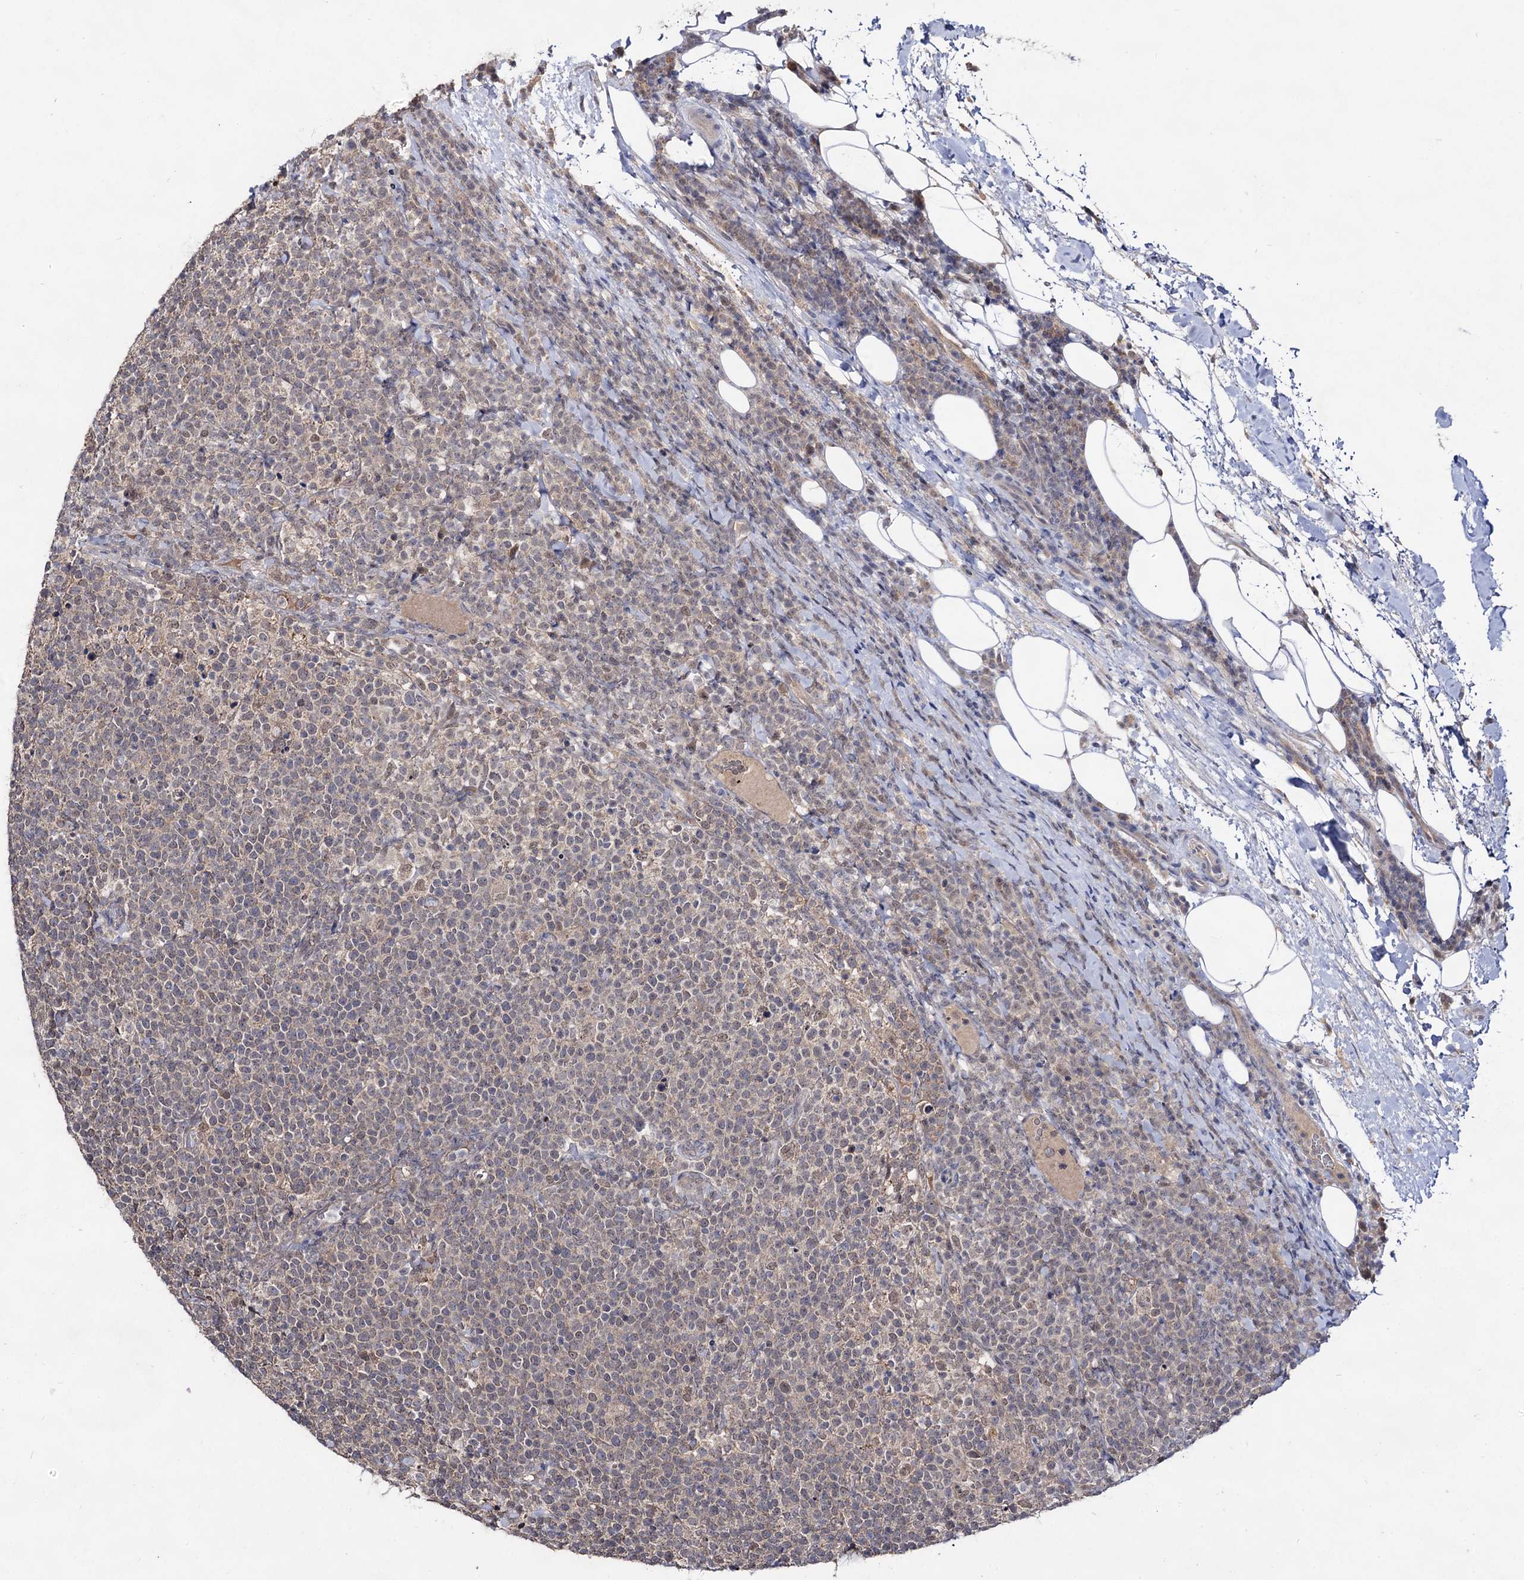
{"staining": {"intensity": "negative", "quantity": "none", "location": "none"}, "tissue": "lymphoma", "cell_type": "Tumor cells", "image_type": "cancer", "snomed": [{"axis": "morphology", "description": "Malignant lymphoma, non-Hodgkin's type, High grade"}, {"axis": "topography", "description": "Lymph node"}], "caption": "The micrograph demonstrates no staining of tumor cells in malignant lymphoma, non-Hodgkin's type (high-grade).", "gene": "ACTR6", "patient": {"sex": "male", "age": 61}}